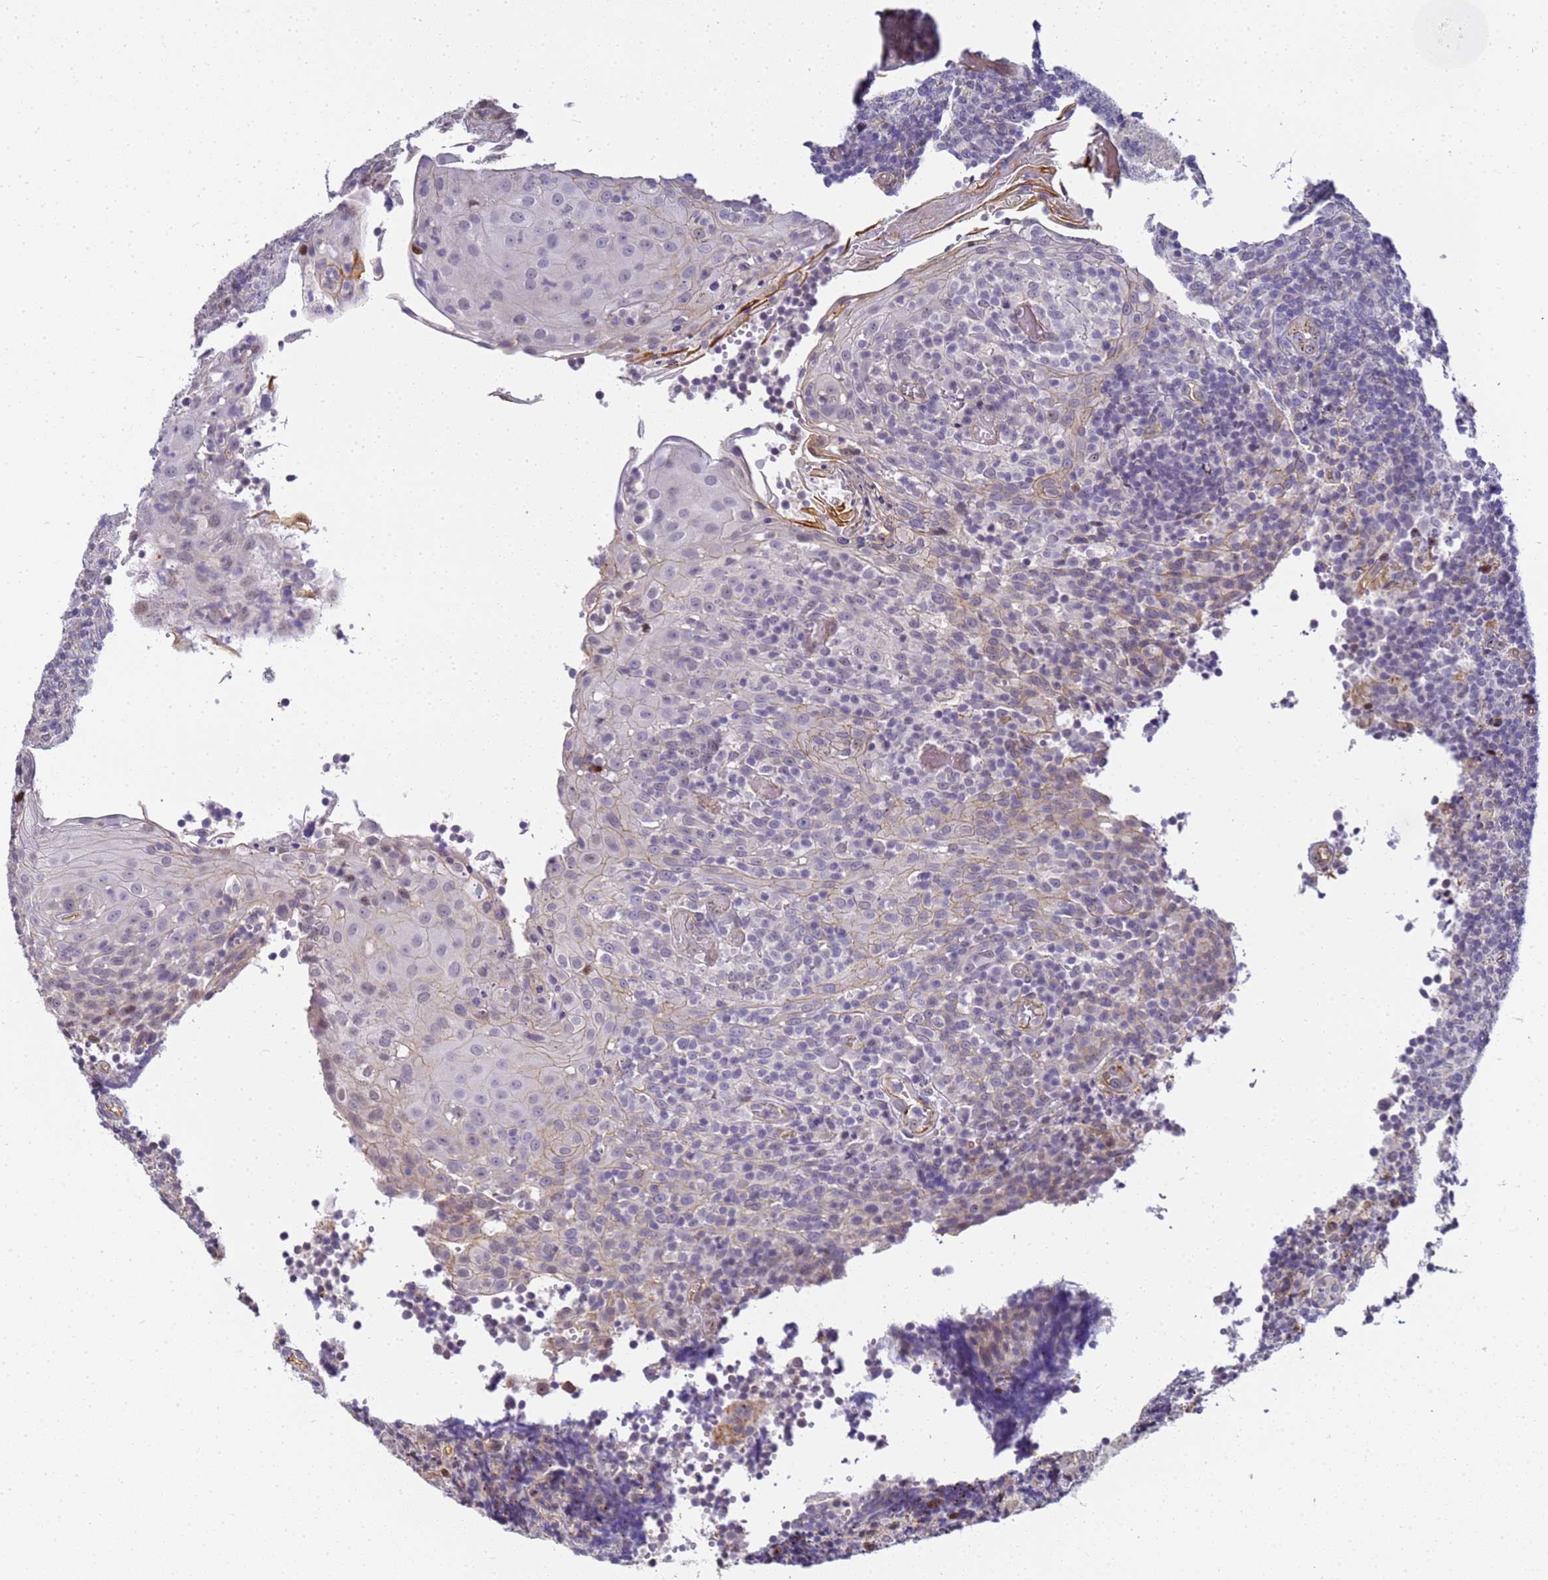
{"staining": {"intensity": "negative", "quantity": "none", "location": "none"}, "tissue": "tonsil", "cell_type": "Germinal center cells", "image_type": "normal", "snomed": [{"axis": "morphology", "description": "Normal tissue, NOS"}, {"axis": "topography", "description": "Tonsil"}], "caption": "Immunohistochemistry image of unremarkable tonsil stained for a protein (brown), which exhibits no staining in germinal center cells. (DAB IHC with hematoxylin counter stain).", "gene": "GON4L", "patient": {"sex": "female", "age": 19}}